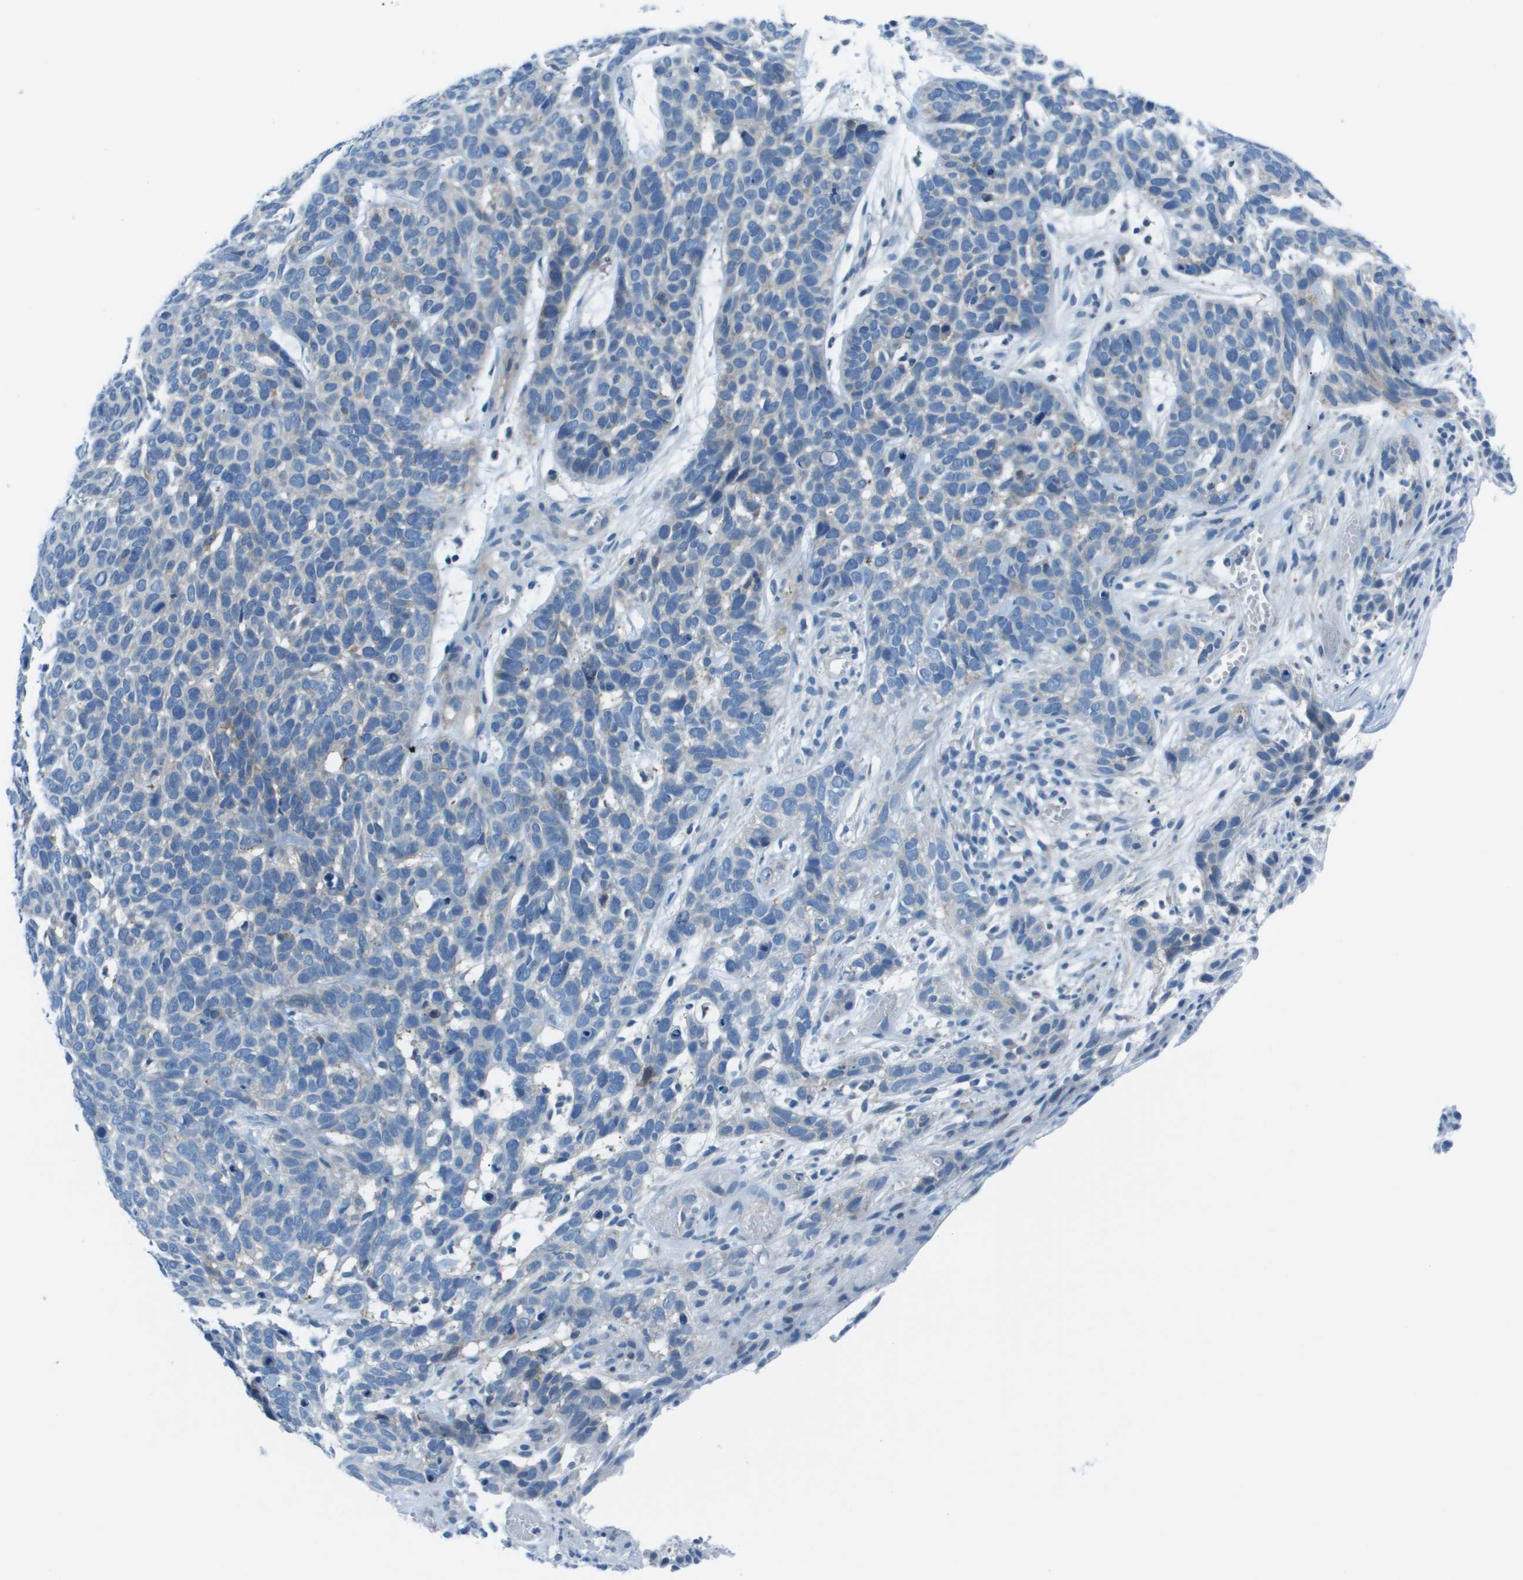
{"staining": {"intensity": "negative", "quantity": "none", "location": "none"}, "tissue": "skin cancer", "cell_type": "Tumor cells", "image_type": "cancer", "snomed": [{"axis": "morphology", "description": "Basal cell carcinoma"}, {"axis": "topography", "description": "Skin"}], "caption": "Tumor cells are negative for protein expression in human skin cancer.", "gene": "STIP1", "patient": {"sex": "male", "age": 87}}